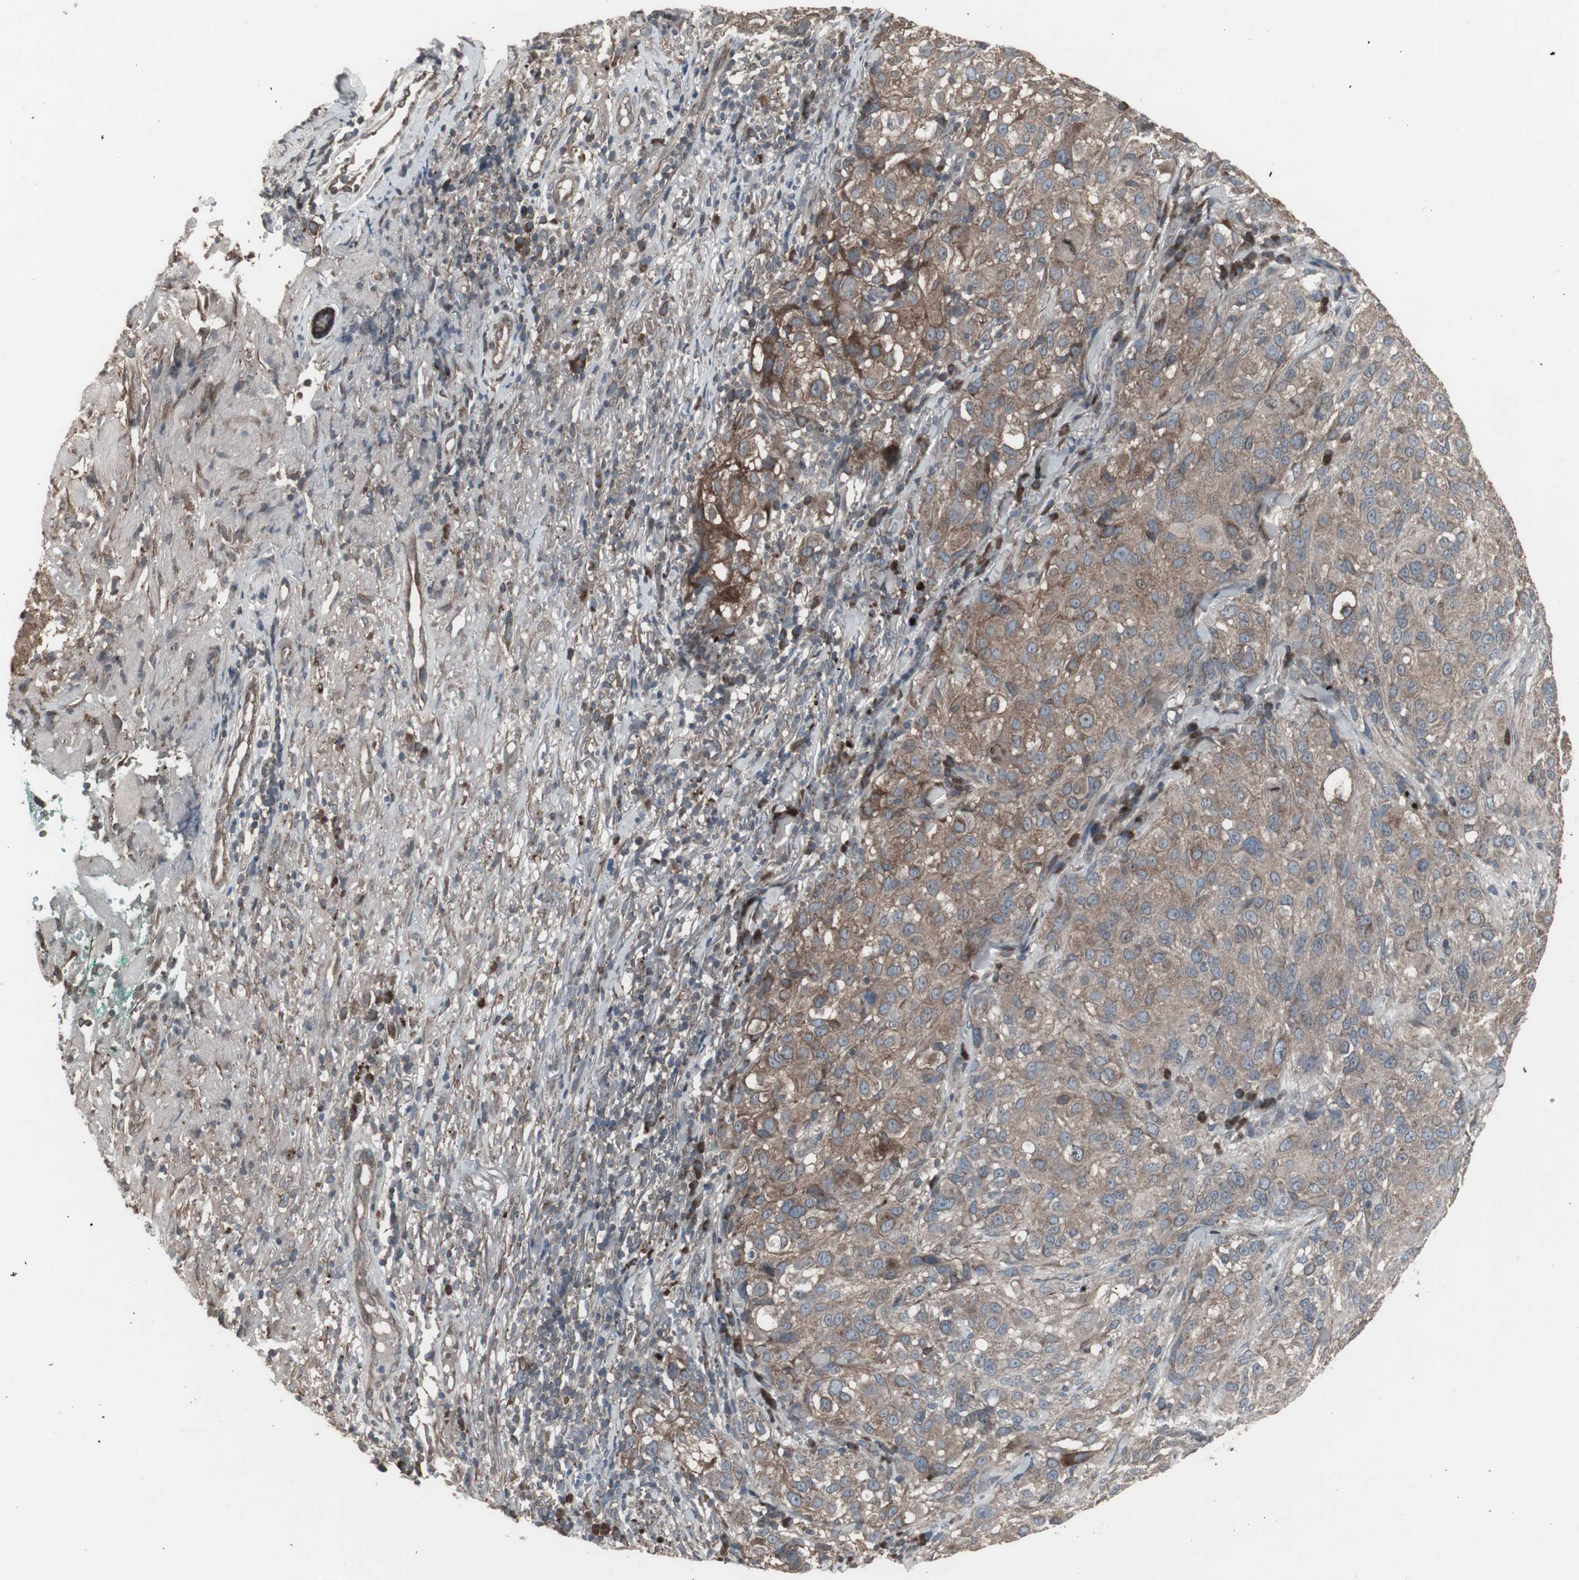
{"staining": {"intensity": "weak", "quantity": ">75%", "location": "cytoplasmic/membranous"}, "tissue": "melanoma", "cell_type": "Tumor cells", "image_type": "cancer", "snomed": [{"axis": "morphology", "description": "Necrosis, NOS"}, {"axis": "morphology", "description": "Malignant melanoma, NOS"}, {"axis": "topography", "description": "Skin"}], "caption": "Approximately >75% of tumor cells in human malignant melanoma display weak cytoplasmic/membranous protein expression as visualized by brown immunohistochemical staining.", "gene": "SSTR2", "patient": {"sex": "female", "age": 87}}